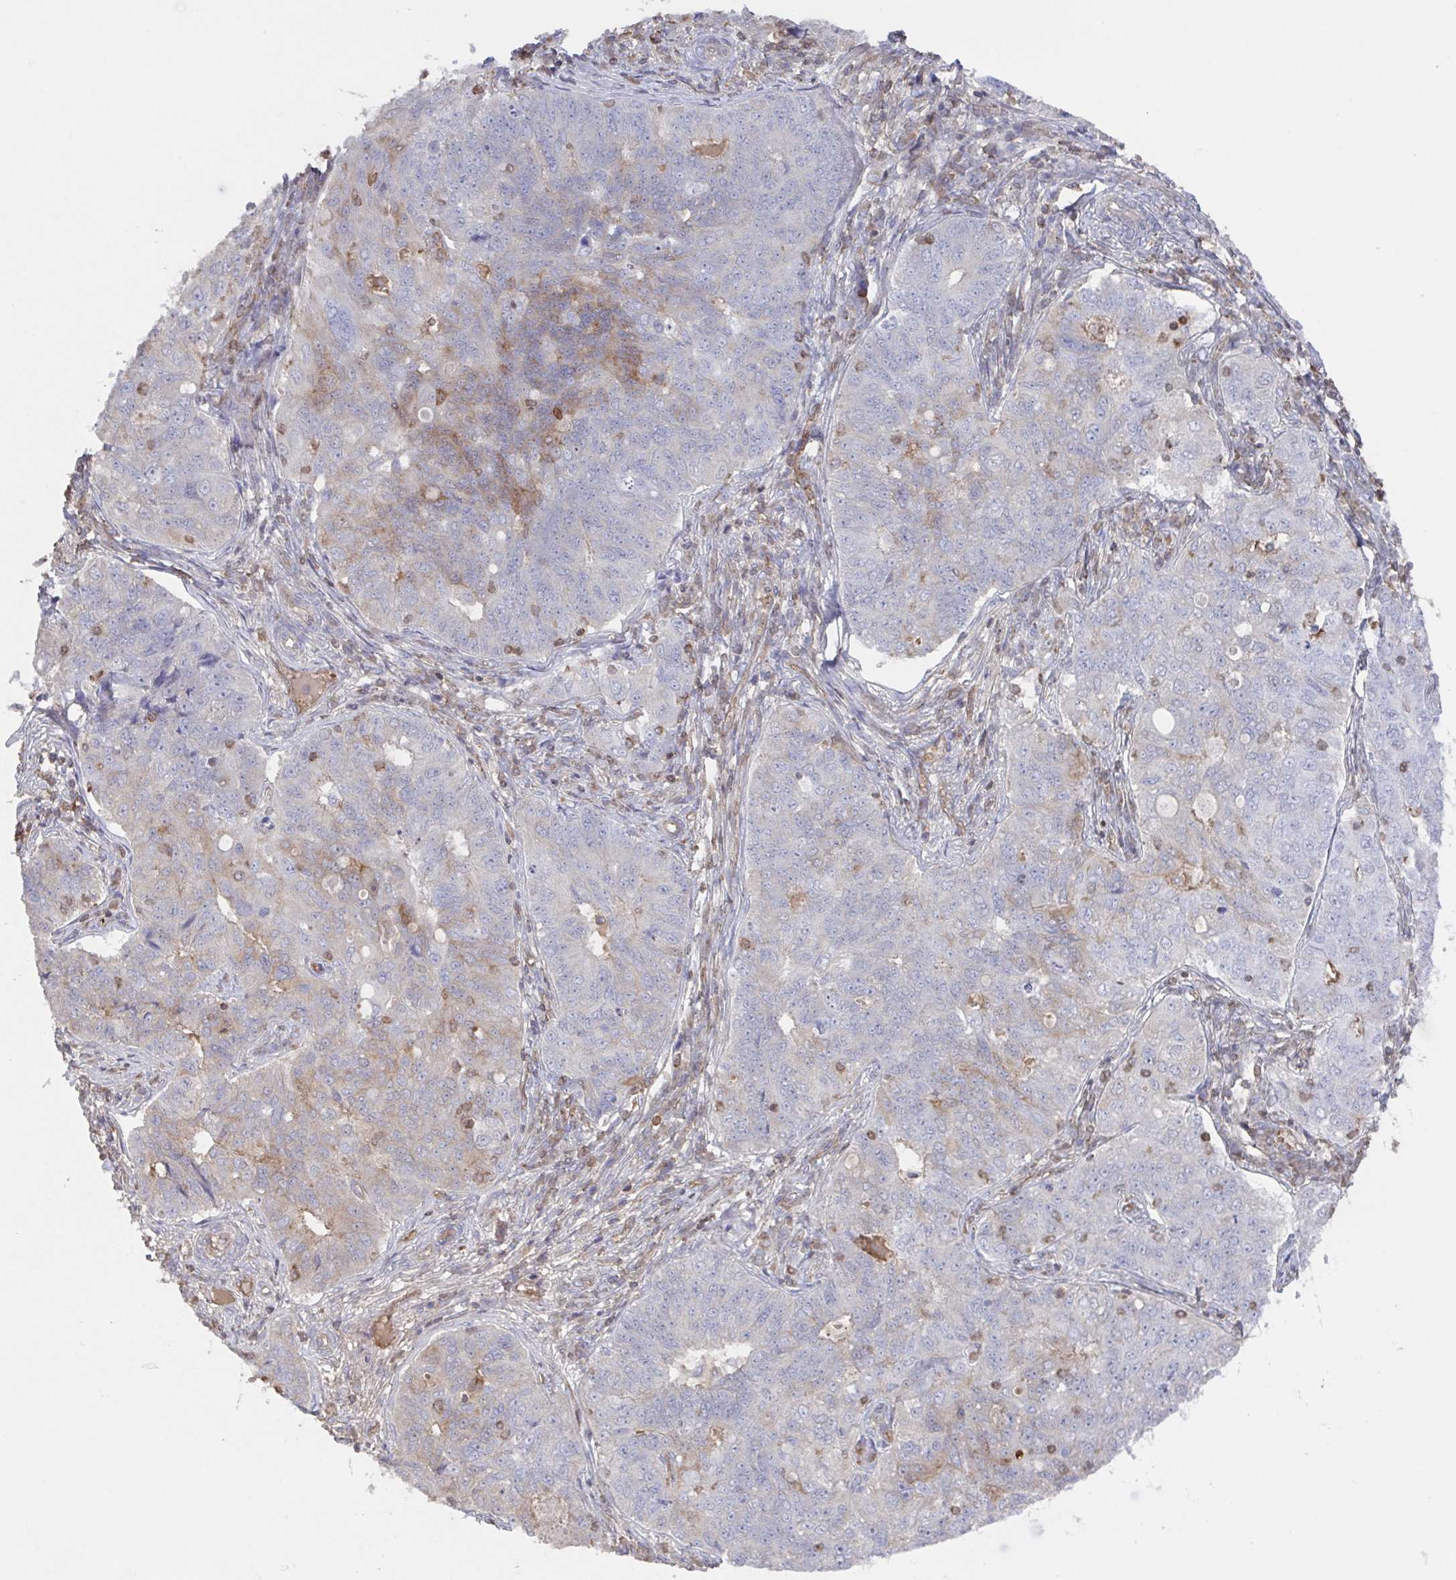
{"staining": {"intensity": "moderate", "quantity": "<25%", "location": "cytoplasmic/membranous"}, "tissue": "endometrial cancer", "cell_type": "Tumor cells", "image_type": "cancer", "snomed": [{"axis": "morphology", "description": "Adenocarcinoma, NOS"}, {"axis": "topography", "description": "Endometrium"}], "caption": "Human endometrial cancer stained for a protein (brown) demonstrates moderate cytoplasmic/membranous positive positivity in about <25% of tumor cells.", "gene": "AGFG2", "patient": {"sex": "female", "age": 43}}